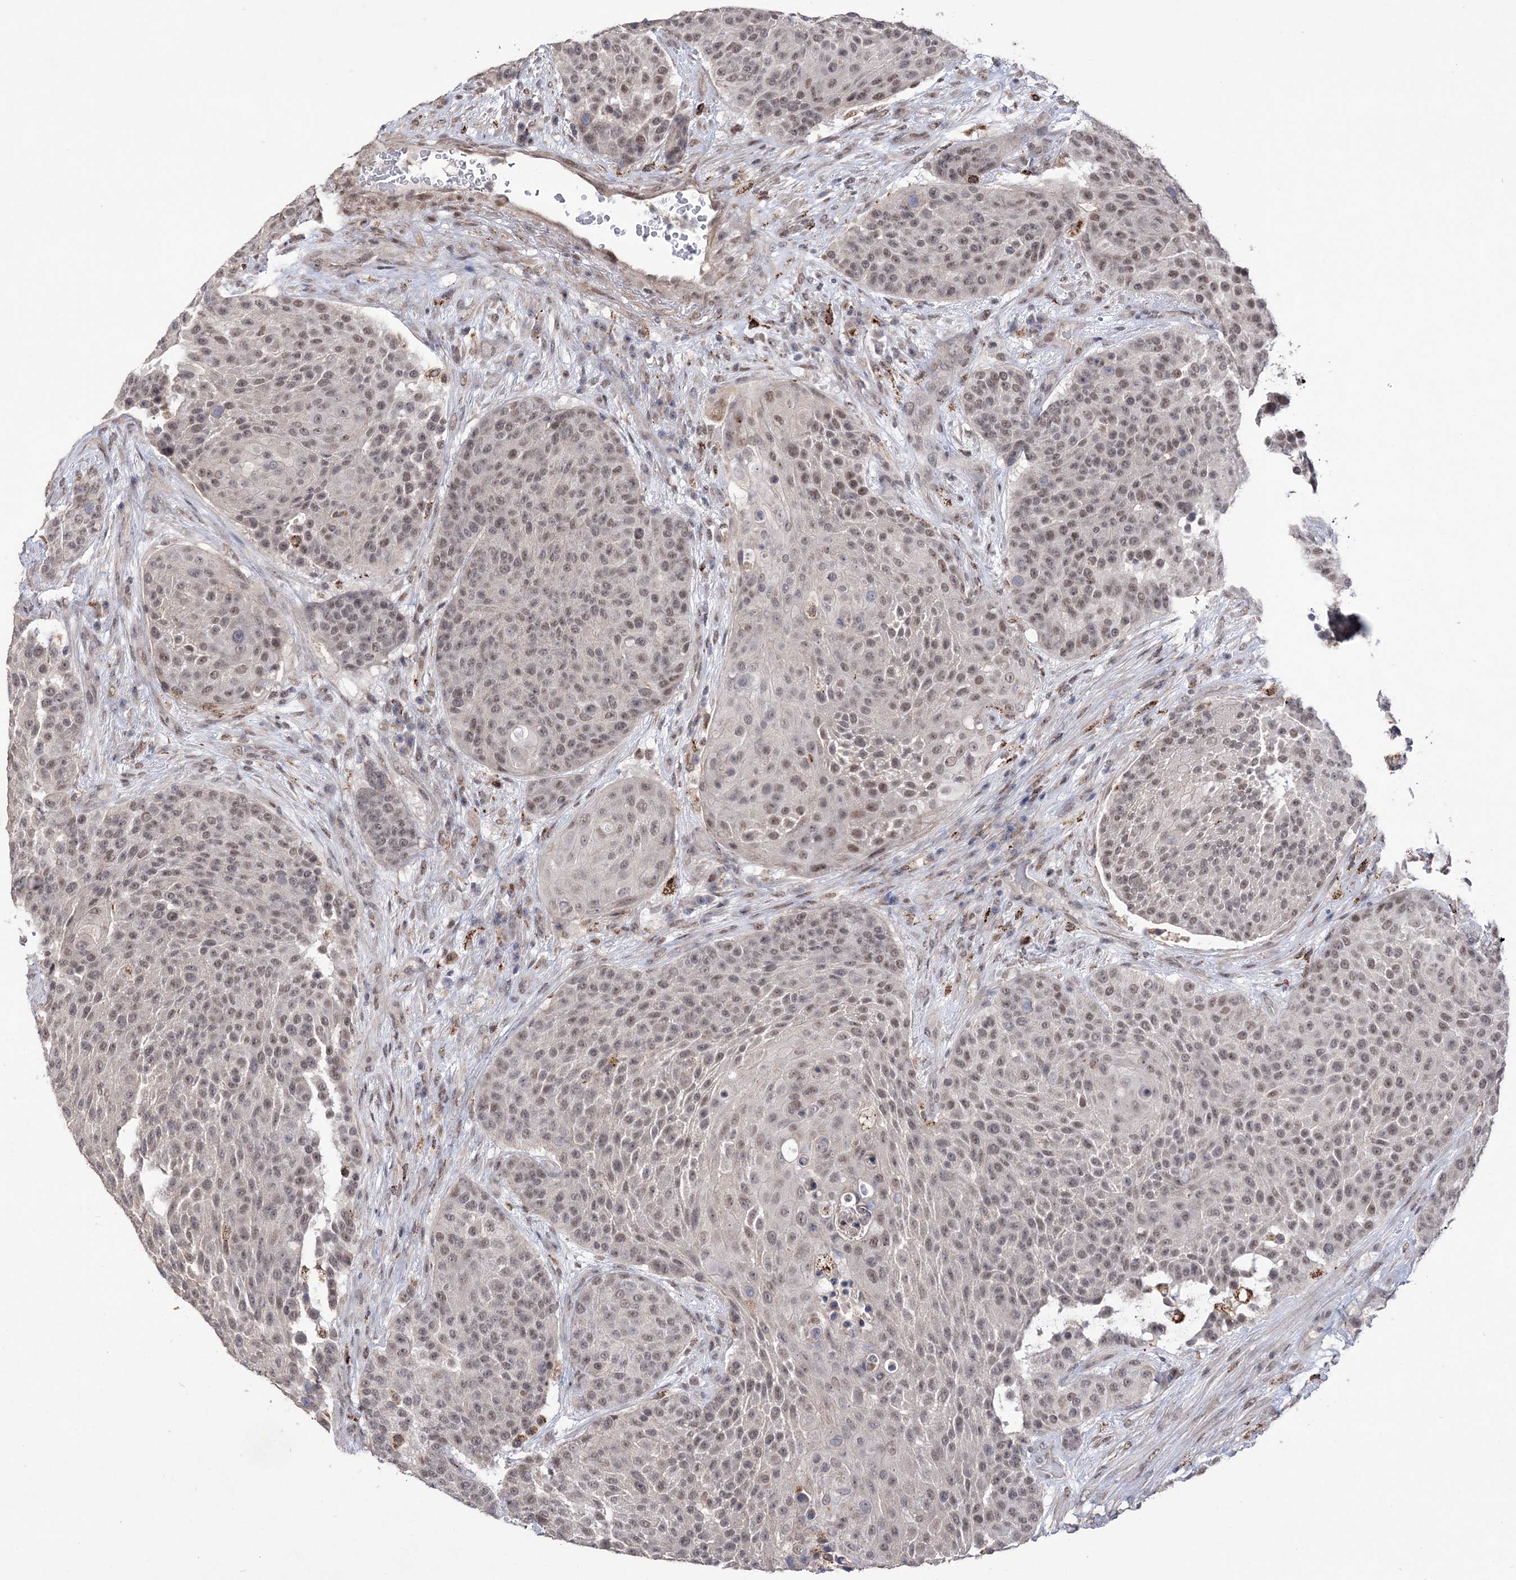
{"staining": {"intensity": "weak", "quantity": ">75%", "location": "nuclear"}, "tissue": "urothelial cancer", "cell_type": "Tumor cells", "image_type": "cancer", "snomed": [{"axis": "morphology", "description": "Urothelial carcinoma, High grade"}, {"axis": "topography", "description": "Urinary bladder"}], "caption": "A micrograph showing weak nuclear positivity in about >75% of tumor cells in urothelial carcinoma (high-grade), as visualized by brown immunohistochemical staining.", "gene": "BOD1L1", "patient": {"sex": "female", "age": 63}}